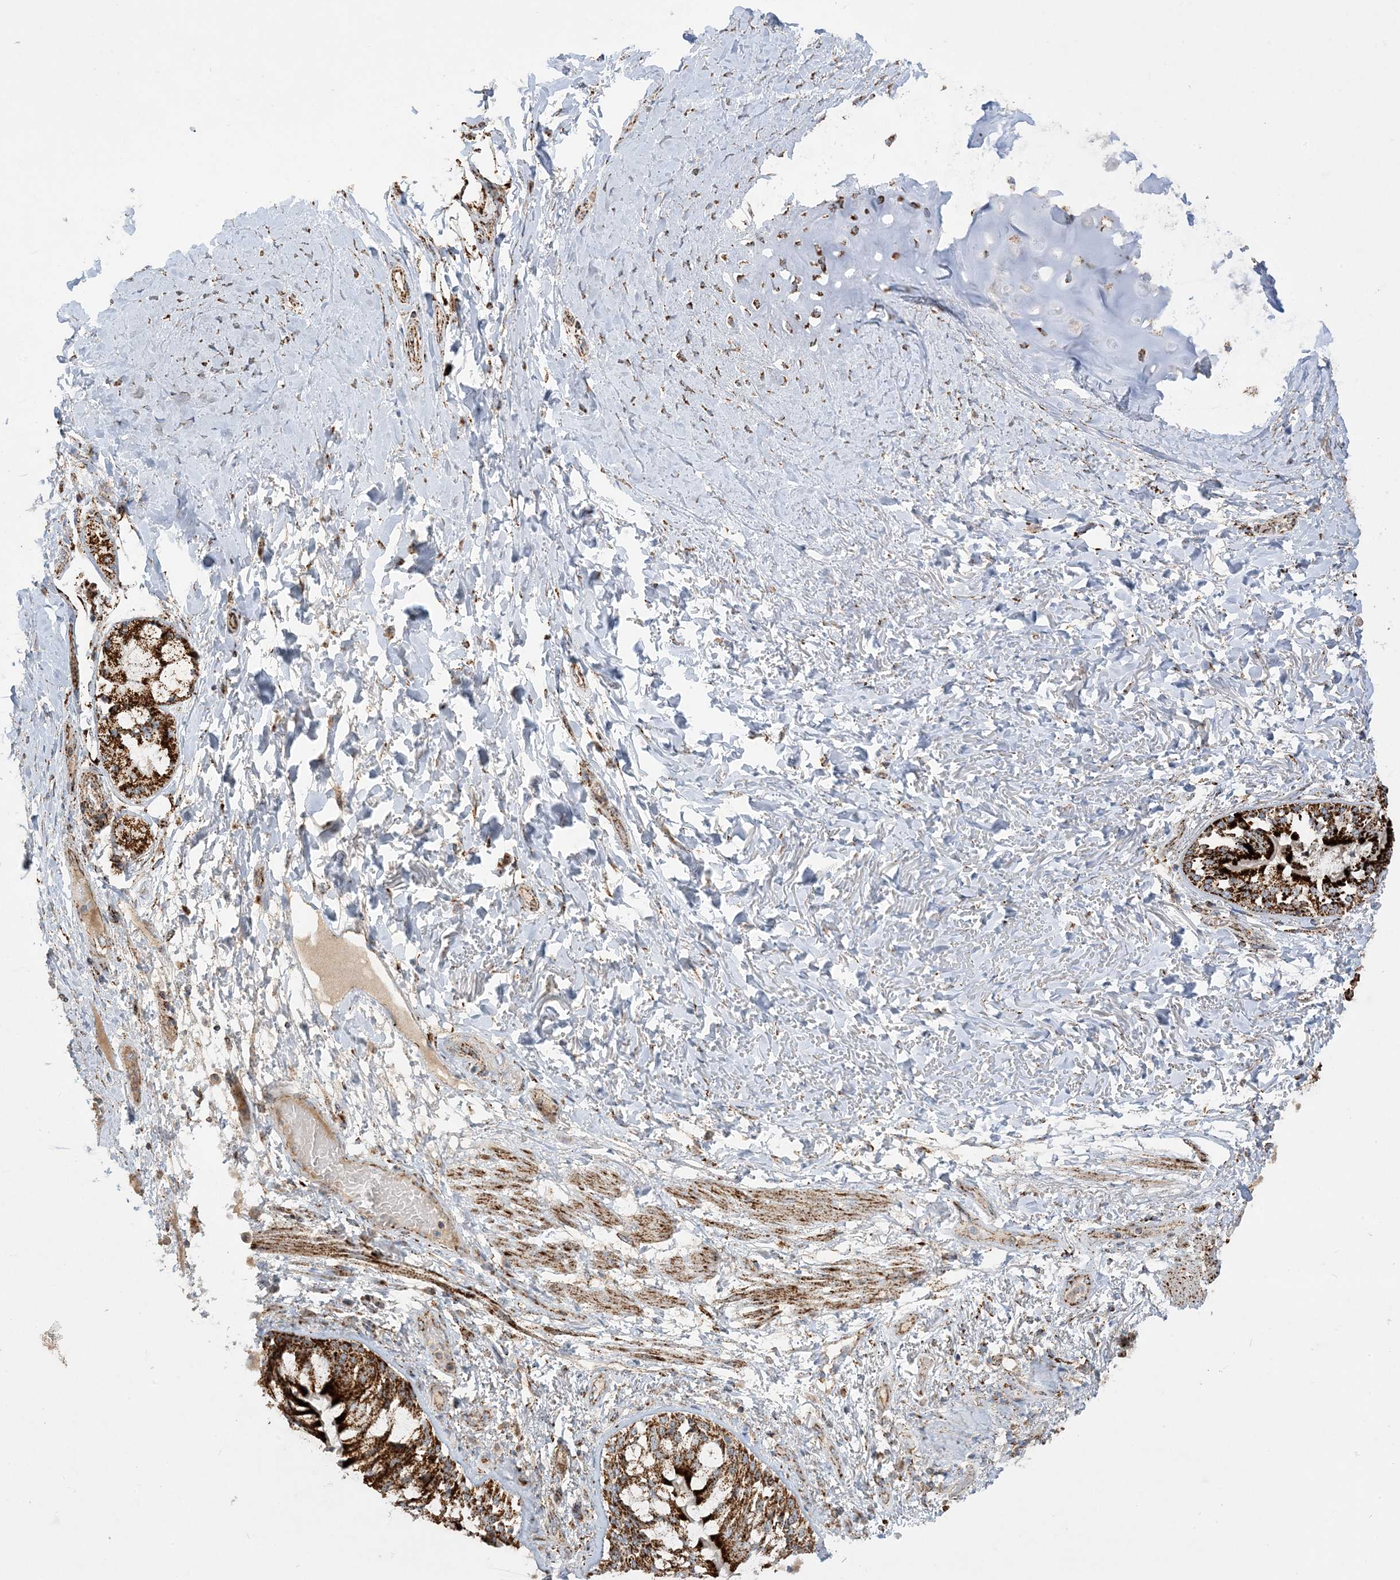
{"staining": {"intensity": "moderate", "quantity": ">75%", "location": "cytoplasmic/membranous"}, "tissue": "soft tissue", "cell_type": "Chondrocytes", "image_type": "normal", "snomed": [{"axis": "morphology", "description": "Normal tissue, NOS"}, {"axis": "topography", "description": "Cartilage tissue"}, {"axis": "topography", "description": "Bronchus"}, {"axis": "topography", "description": "Lung"}, {"axis": "topography", "description": "Peripheral nerve tissue"}], "caption": "Soft tissue stained for a protein (brown) demonstrates moderate cytoplasmic/membranous positive positivity in about >75% of chondrocytes.", "gene": "NDUFAF3", "patient": {"sex": "female", "age": 49}}